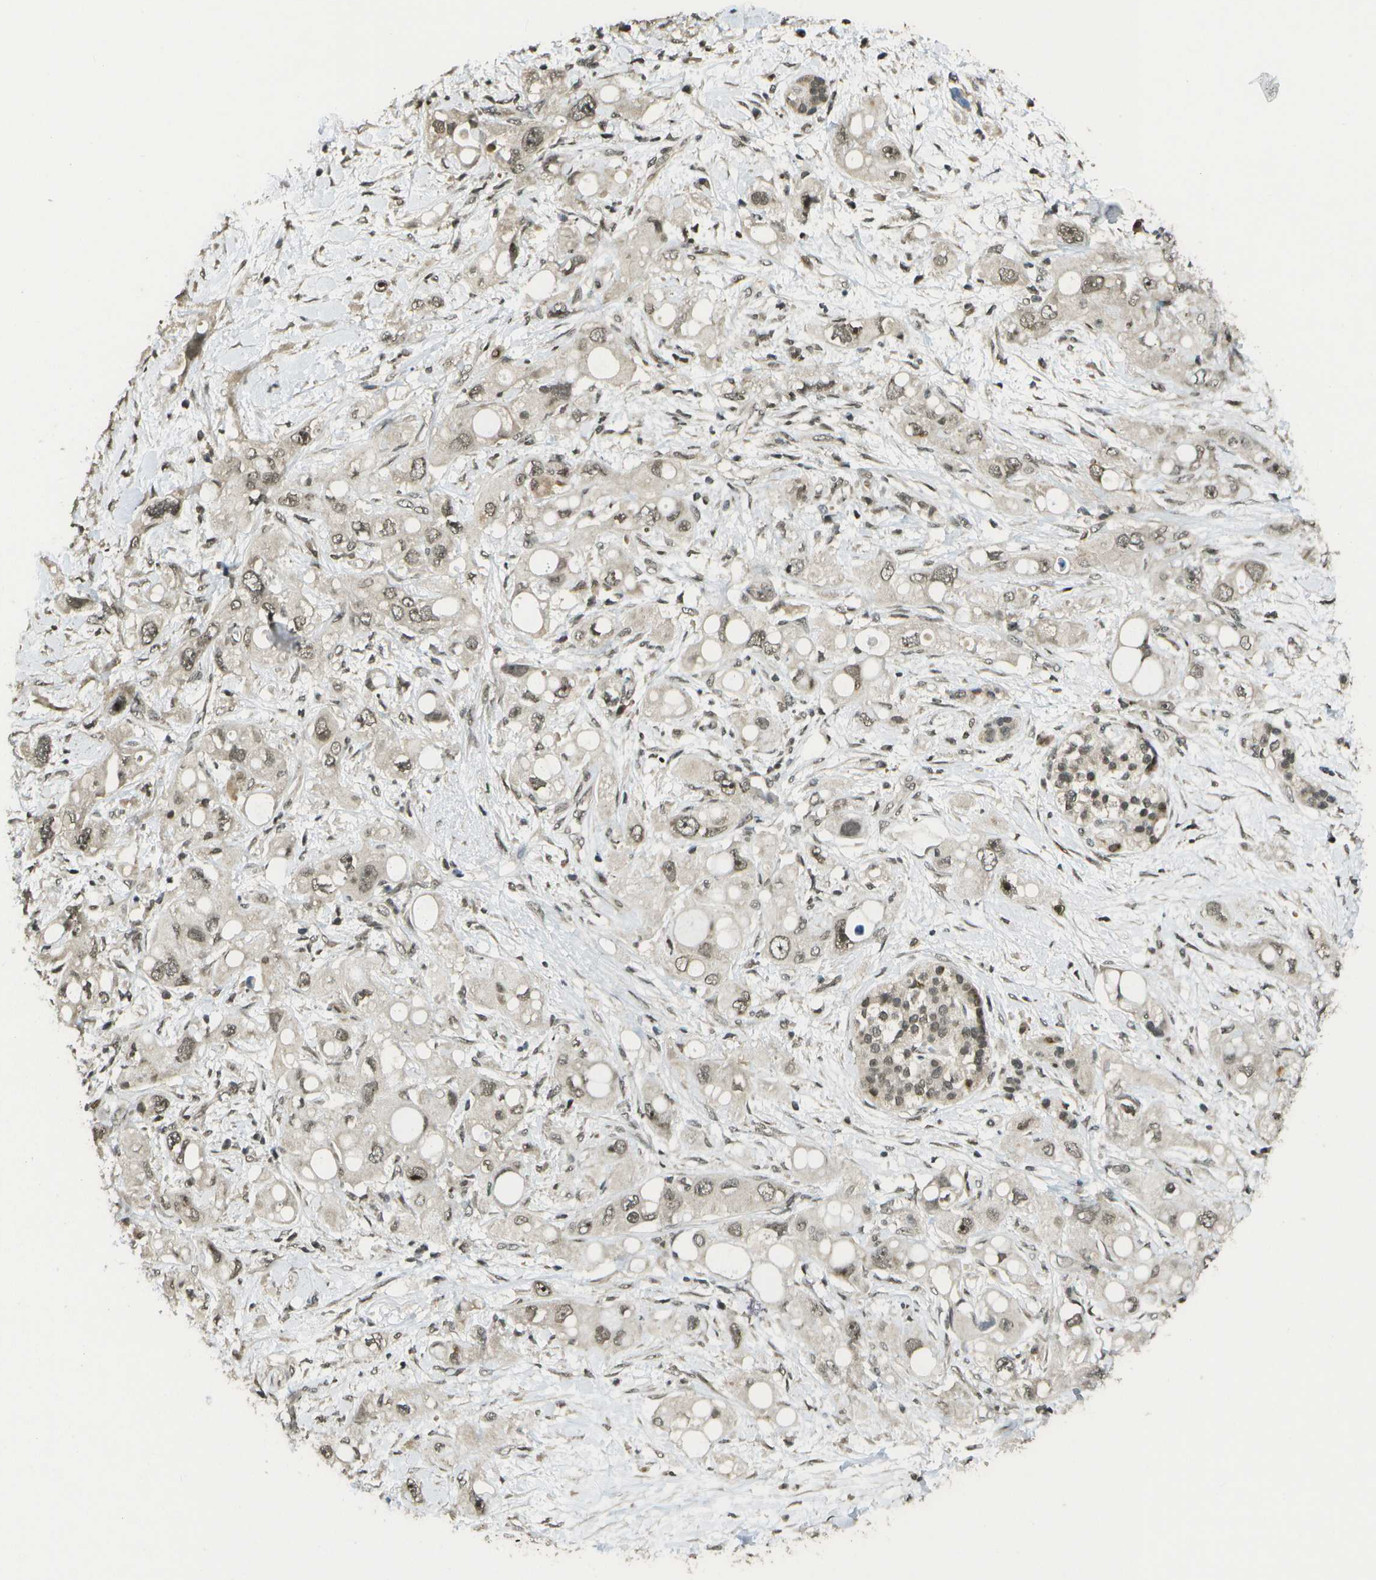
{"staining": {"intensity": "weak", "quantity": ">75%", "location": "nuclear"}, "tissue": "pancreatic cancer", "cell_type": "Tumor cells", "image_type": "cancer", "snomed": [{"axis": "morphology", "description": "Adenocarcinoma, NOS"}, {"axis": "topography", "description": "Pancreas"}], "caption": "Immunohistochemistry of pancreatic adenocarcinoma shows low levels of weak nuclear positivity in approximately >75% of tumor cells.", "gene": "KAT5", "patient": {"sex": "female", "age": 56}}